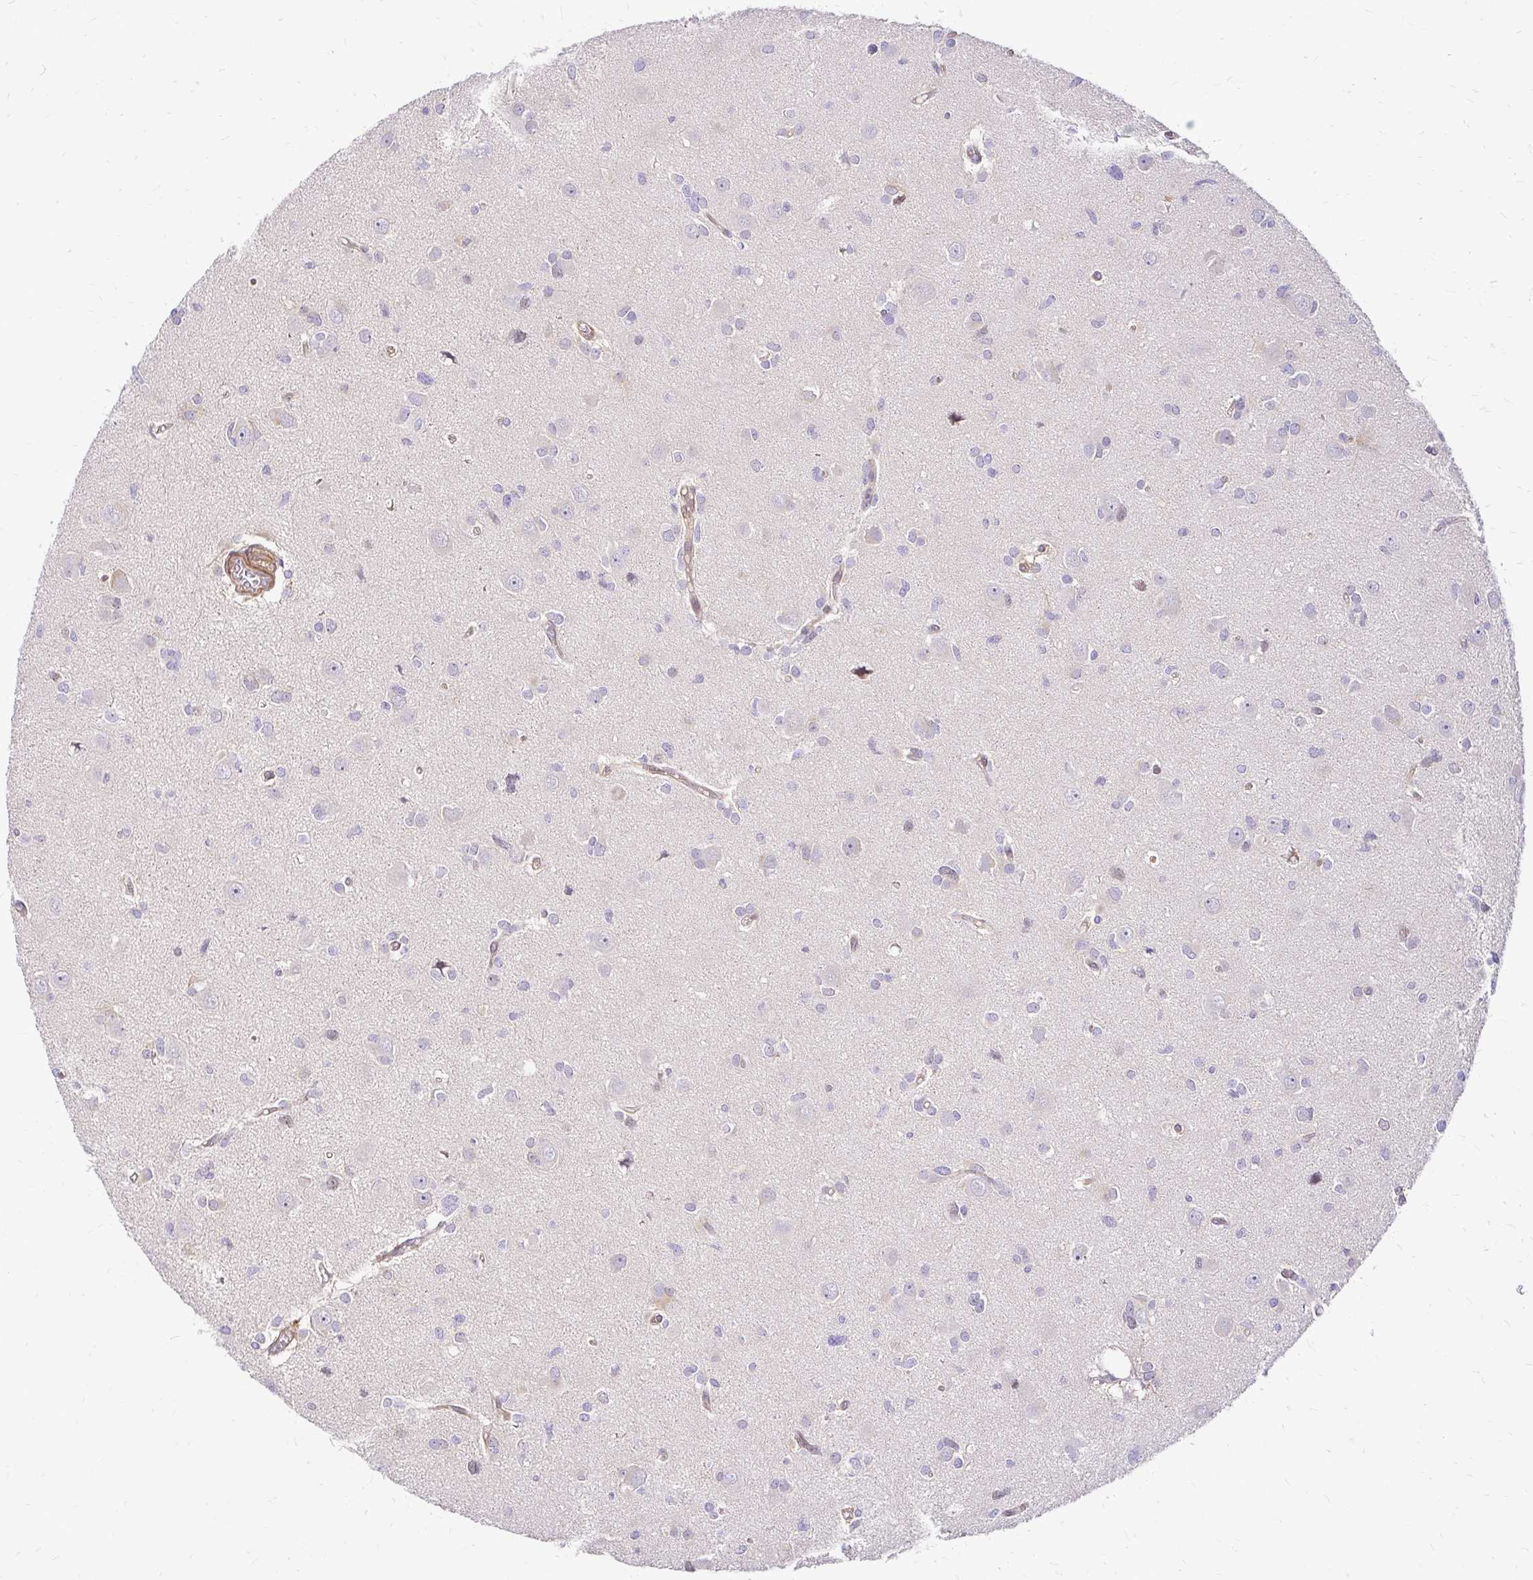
{"staining": {"intensity": "negative", "quantity": "none", "location": "none"}, "tissue": "glioma", "cell_type": "Tumor cells", "image_type": "cancer", "snomed": [{"axis": "morphology", "description": "Glioma, malignant, High grade"}, {"axis": "topography", "description": "Brain"}], "caption": "This is an IHC micrograph of human malignant glioma (high-grade). There is no staining in tumor cells.", "gene": "YAP1", "patient": {"sex": "male", "age": 23}}